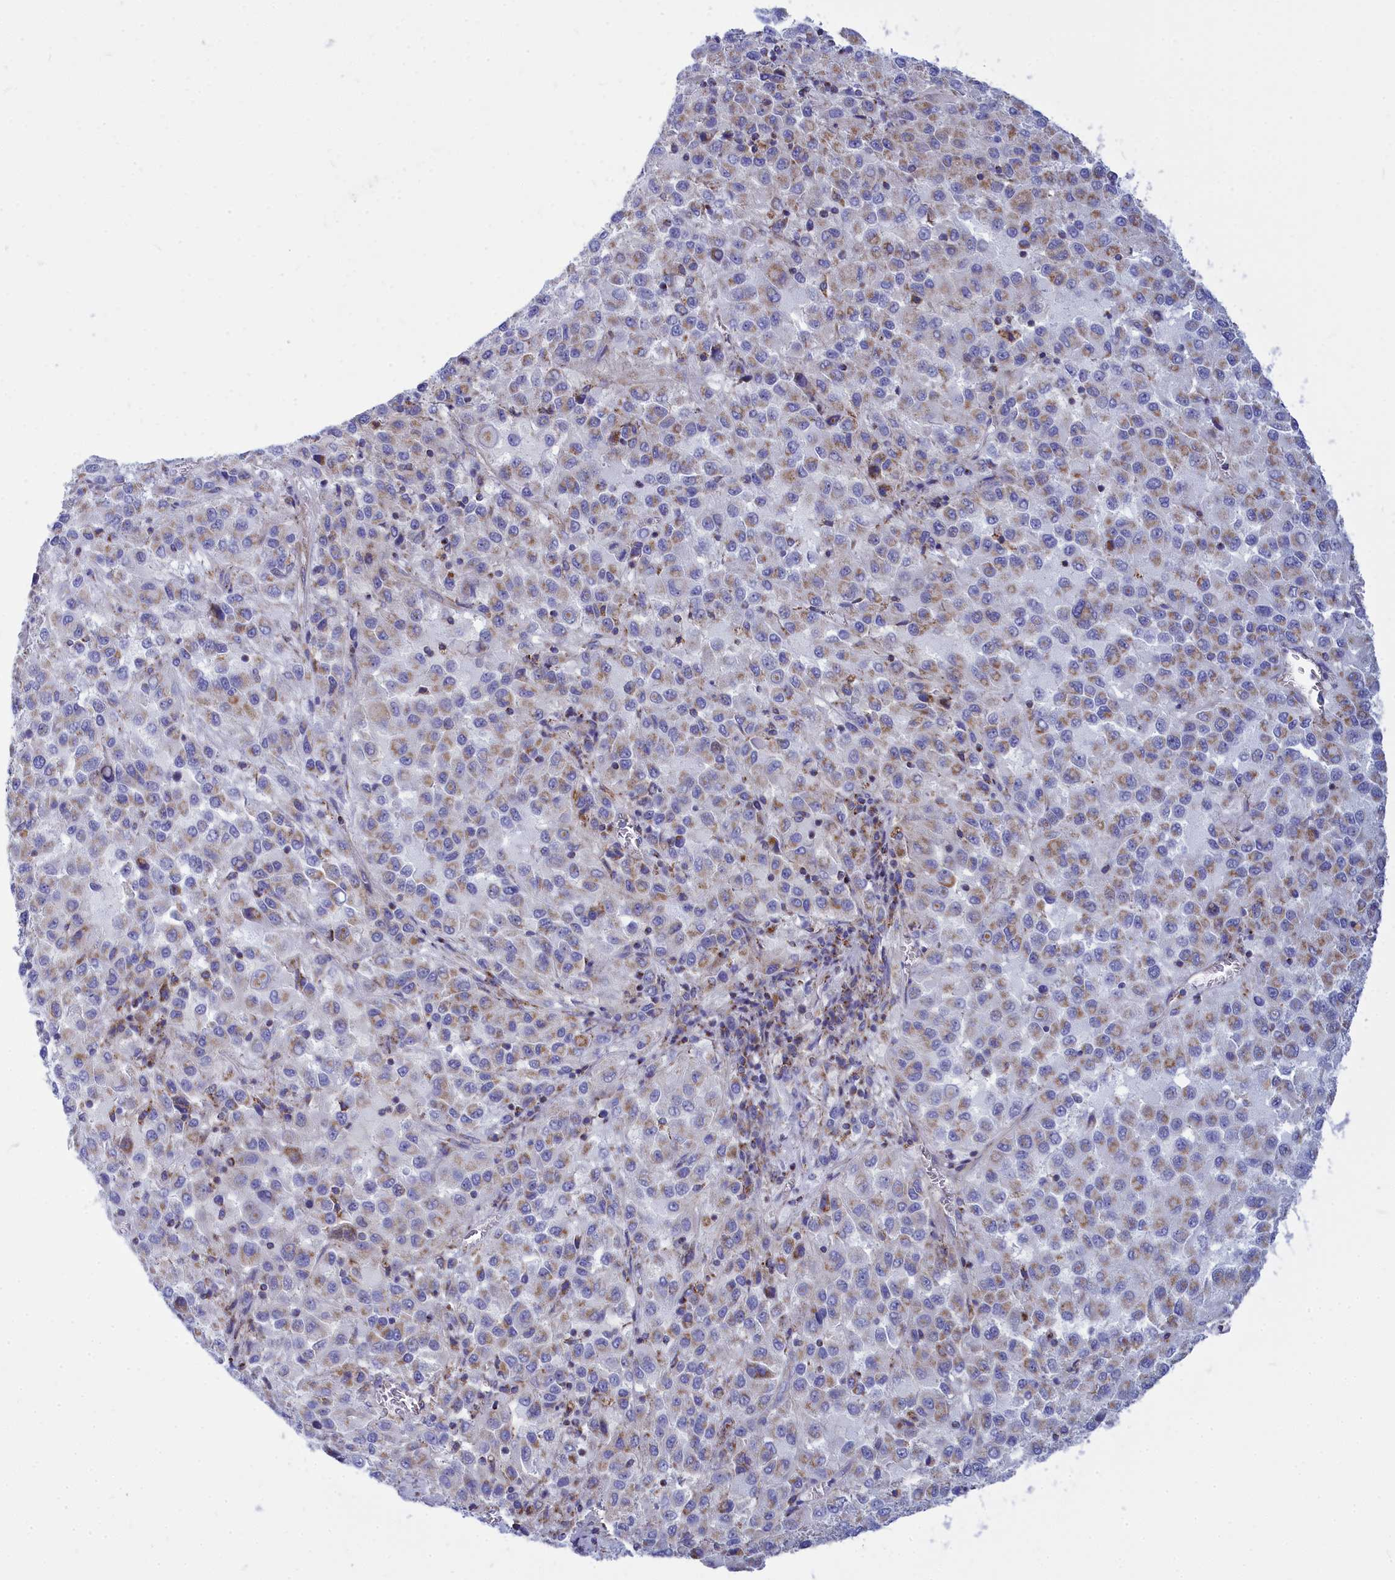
{"staining": {"intensity": "weak", "quantity": ">75%", "location": "cytoplasmic/membranous"}, "tissue": "melanoma", "cell_type": "Tumor cells", "image_type": "cancer", "snomed": [{"axis": "morphology", "description": "Malignant melanoma, Metastatic site"}, {"axis": "topography", "description": "Lung"}], "caption": "Melanoma tissue demonstrates weak cytoplasmic/membranous positivity in about >75% of tumor cells", "gene": "CCRL2", "patient": {"sex": "male", "age": 64}}